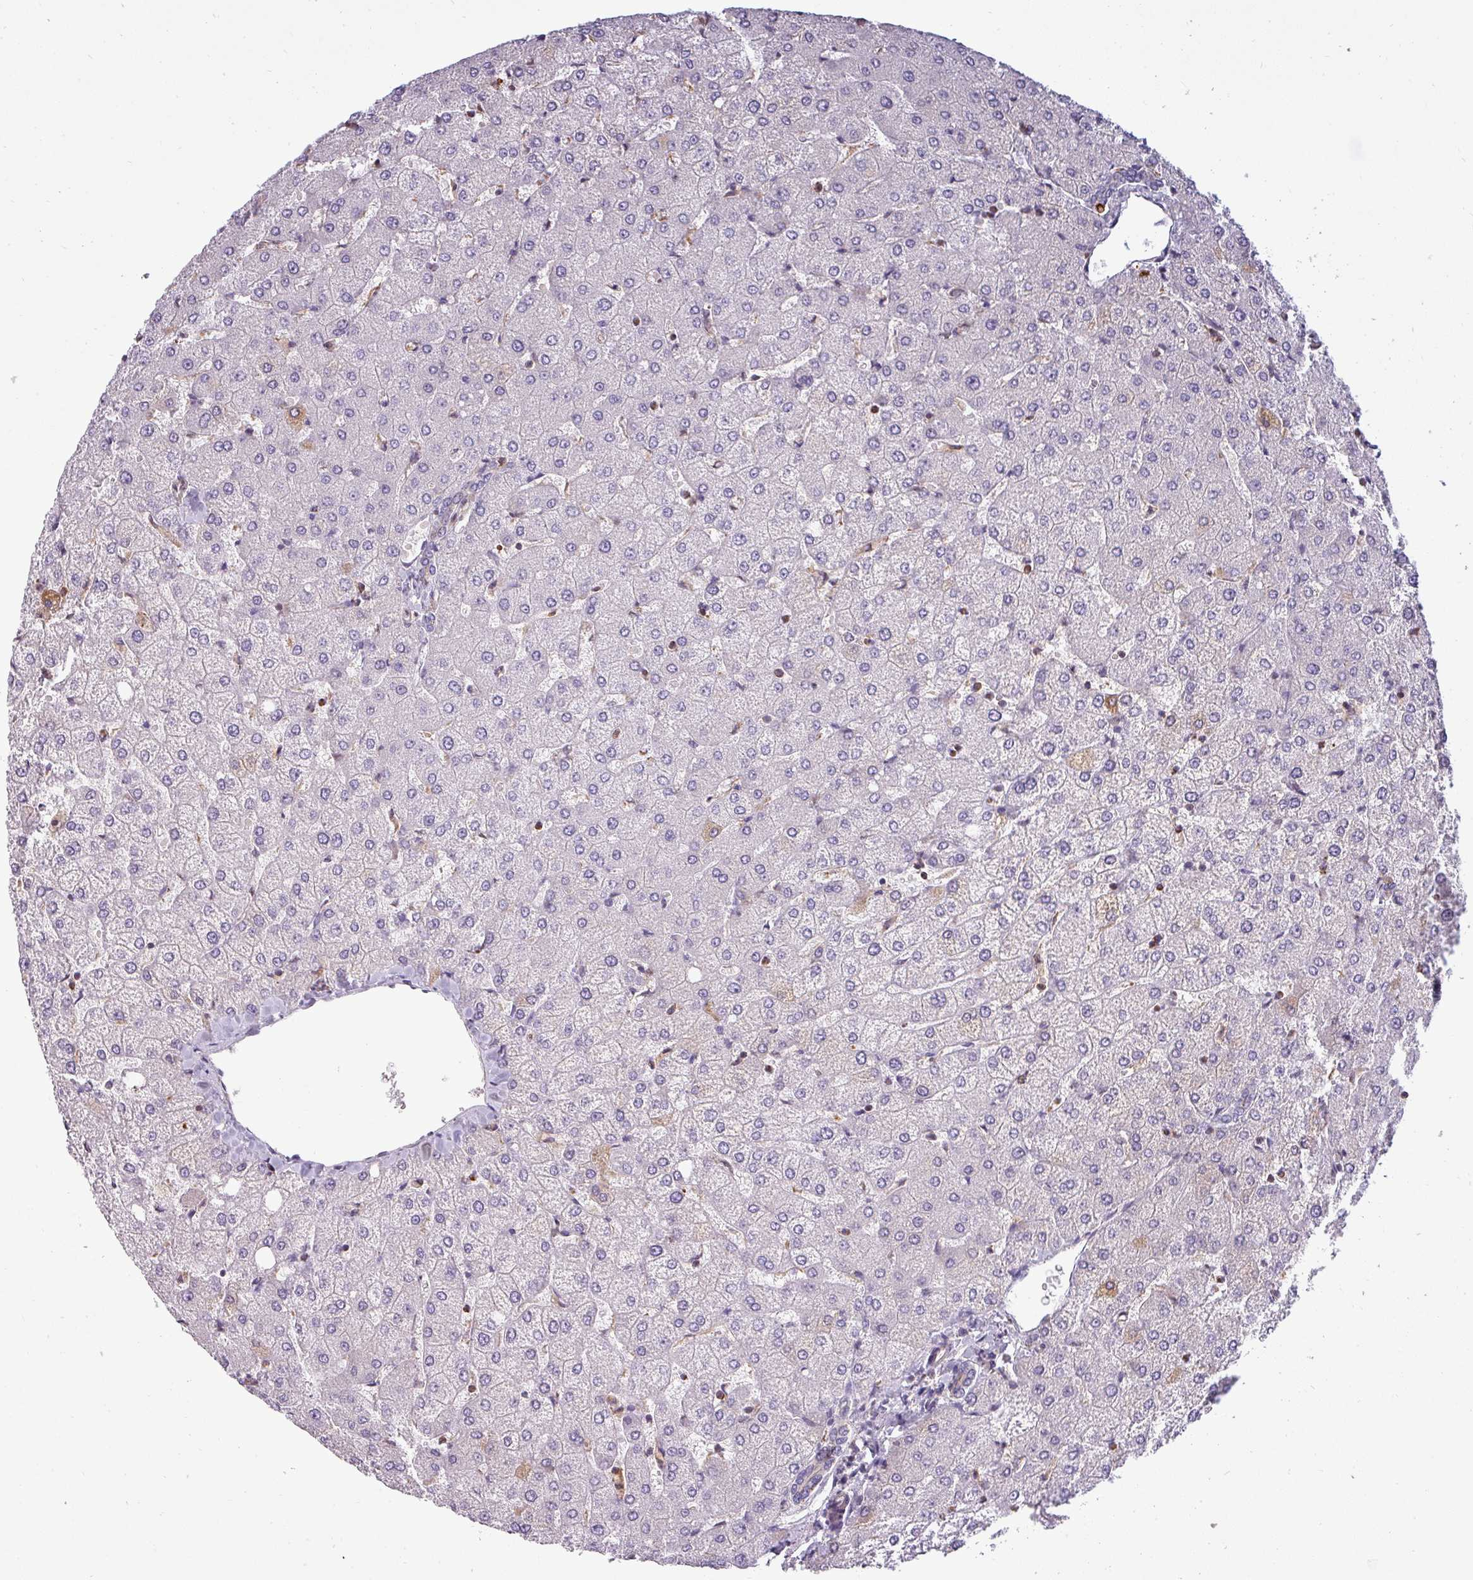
{"staining": {"intensity": "negative", "quantity": "none", "location": "none"}, "tissue": "liver", "cell_type": "Cholangiocytes", "image_type": "normal", "snomed": [{"axis": "morphology", "description": "Normal tissue, NOS"}, {"axis": "topography", "description": "Liver"}], "caption": "This is a micrograph of immunohistochemistry (IHC) staining of unremarkable liver, which shows no positivity in cholangiocytes. Brightfield microscopy of immunohistochemistry (IHC) stained with DAB (3,3'-diaminobenzidine) (brown) and hematoxylin (blue), captured at high magnification.", "gene": "ZNF835", "patient": {"sex": "female", "age": 54}}